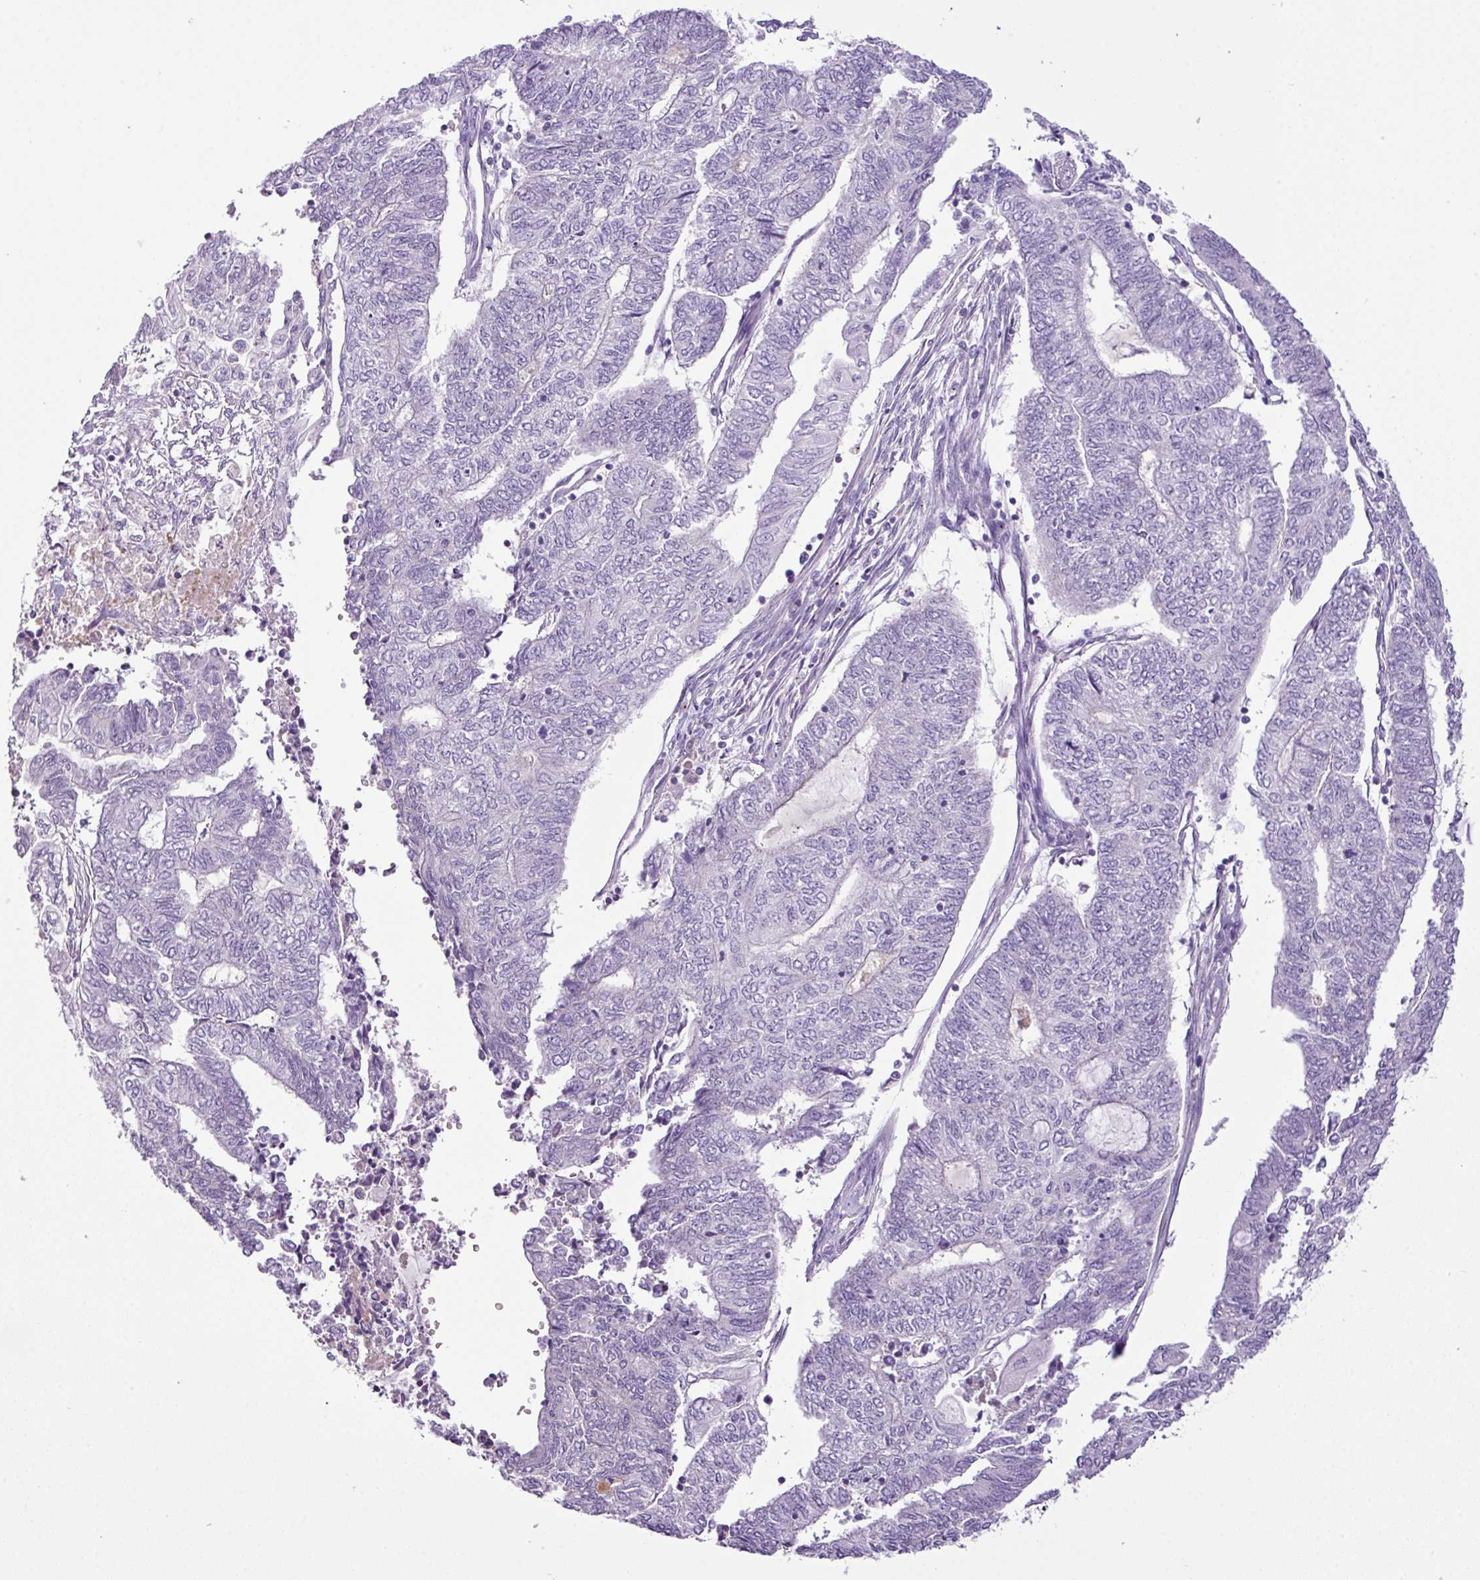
{"staining": {"intensity": "negative", "quantity": "none", "location": "none"}, "tissue": "endometrial cancer", "cell_type": "Tumor cells", "image_type": "cancer", "snomed": [{"axis": "morphology", "description": "Adenocarcinoma, NOS"}, {"axis": "topography", "description": "Uterus"}, {"axis": "topography", "description": "Endometrium"}], "caption": "Immunohistochemistry of endometrial adenocarcinoma exhibits no staining in tumor cells.", "gene": "DNAJB13", "patient": {"sex": "female", "age": 70}}